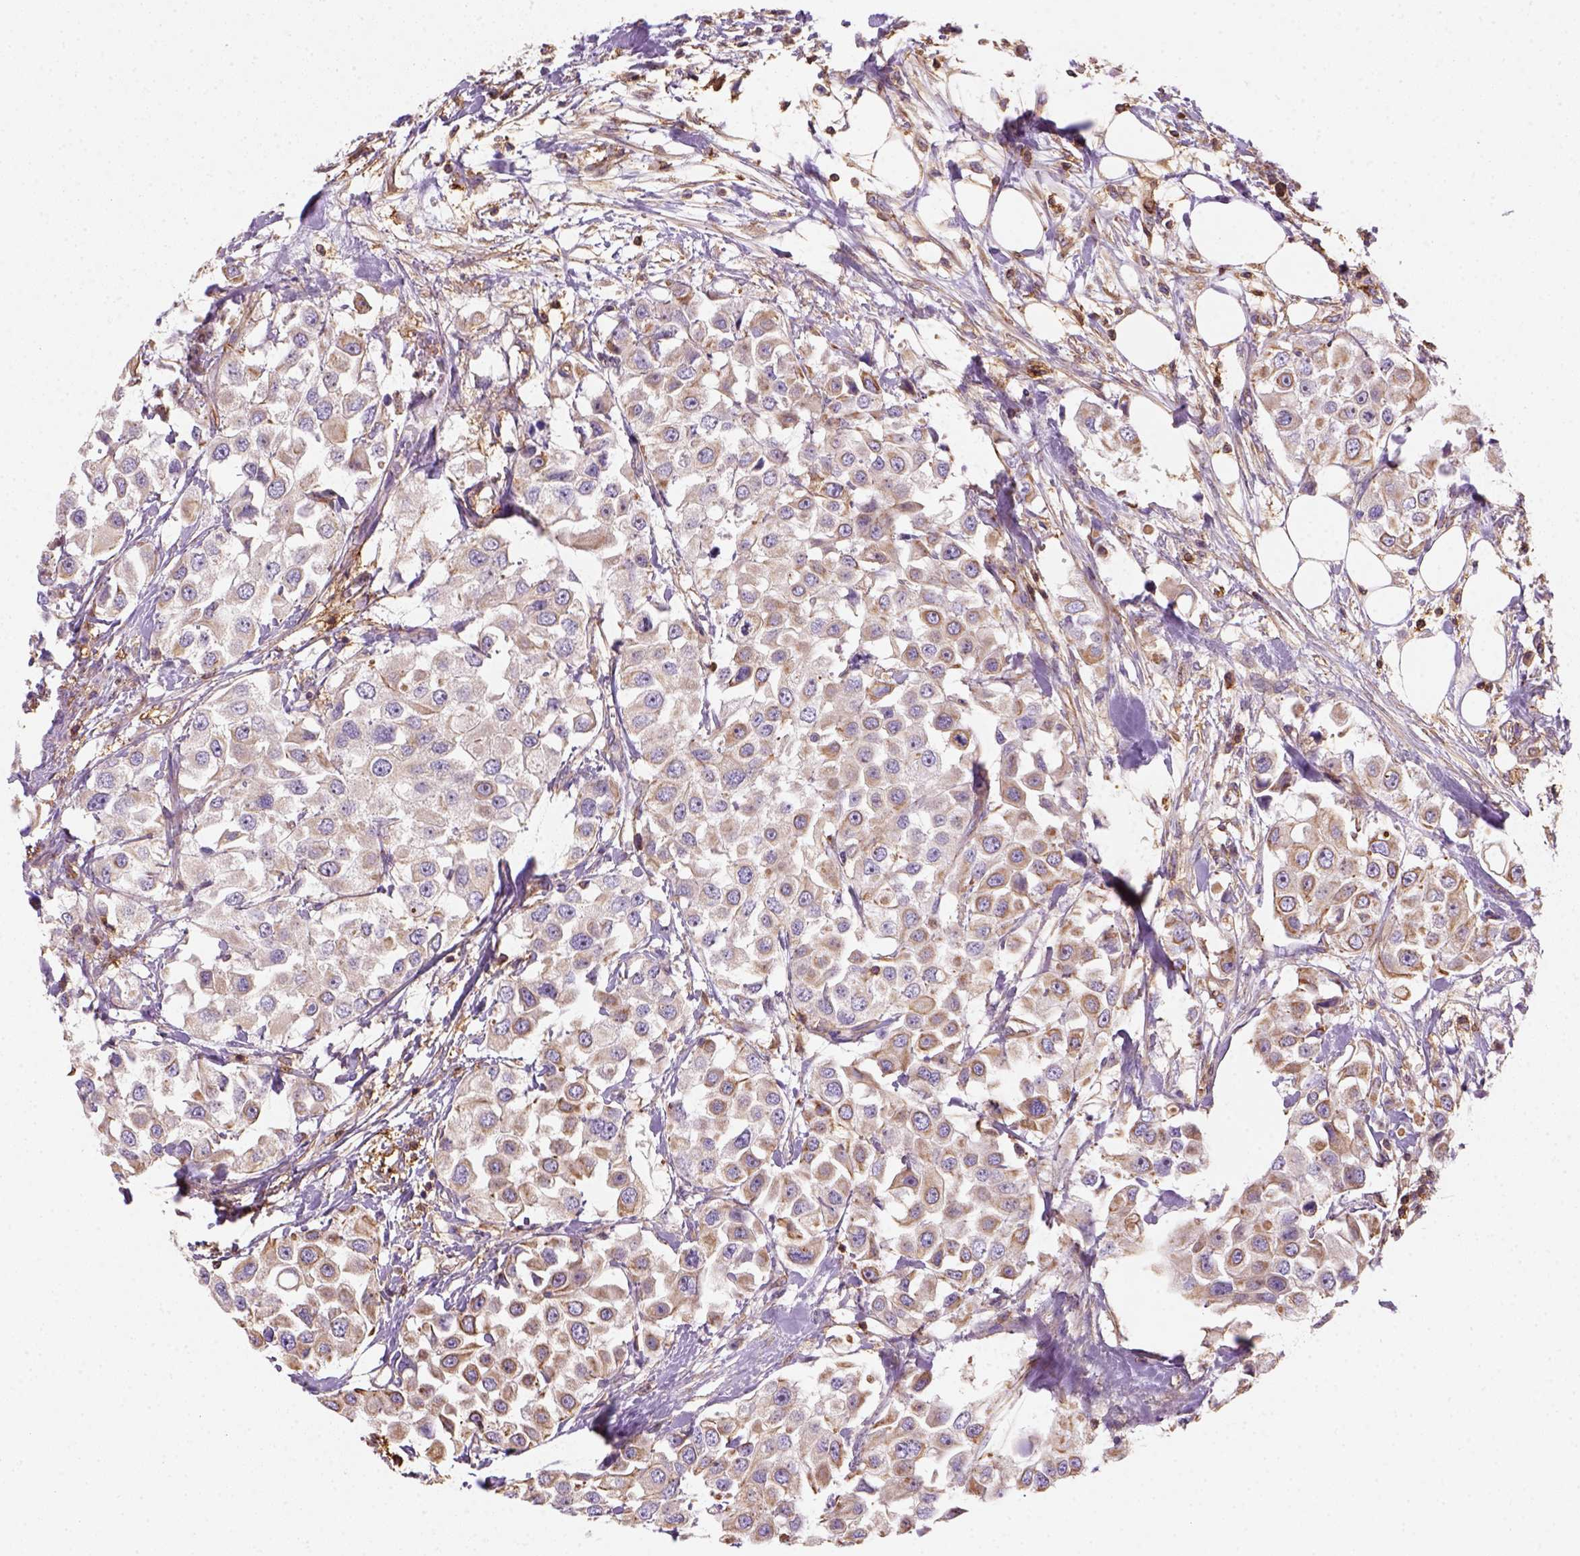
{"staining": {"intensity": "moderate", "quantity": ">75%", "location": "cytoplasmic/membranous"}, "tissue": "urothelial cancer", "cell_type": "Tumor cells", "image_type": "cancer", "snomed": [{"axis": "morphology", "description": "Urothelial carcinoma, High grade"}, {"axis": "topography", "description": "Urinary bladder"}], "caption": "Immunohistochemistry (IHC) of urothelial carcinoma (high-grade) reveals medium levels of moderate cytoplasmic/membranous expression in about >75% of tumor cells.", "gene": "GPRC5D", "patient": {"sex": "female", "age": 64}}